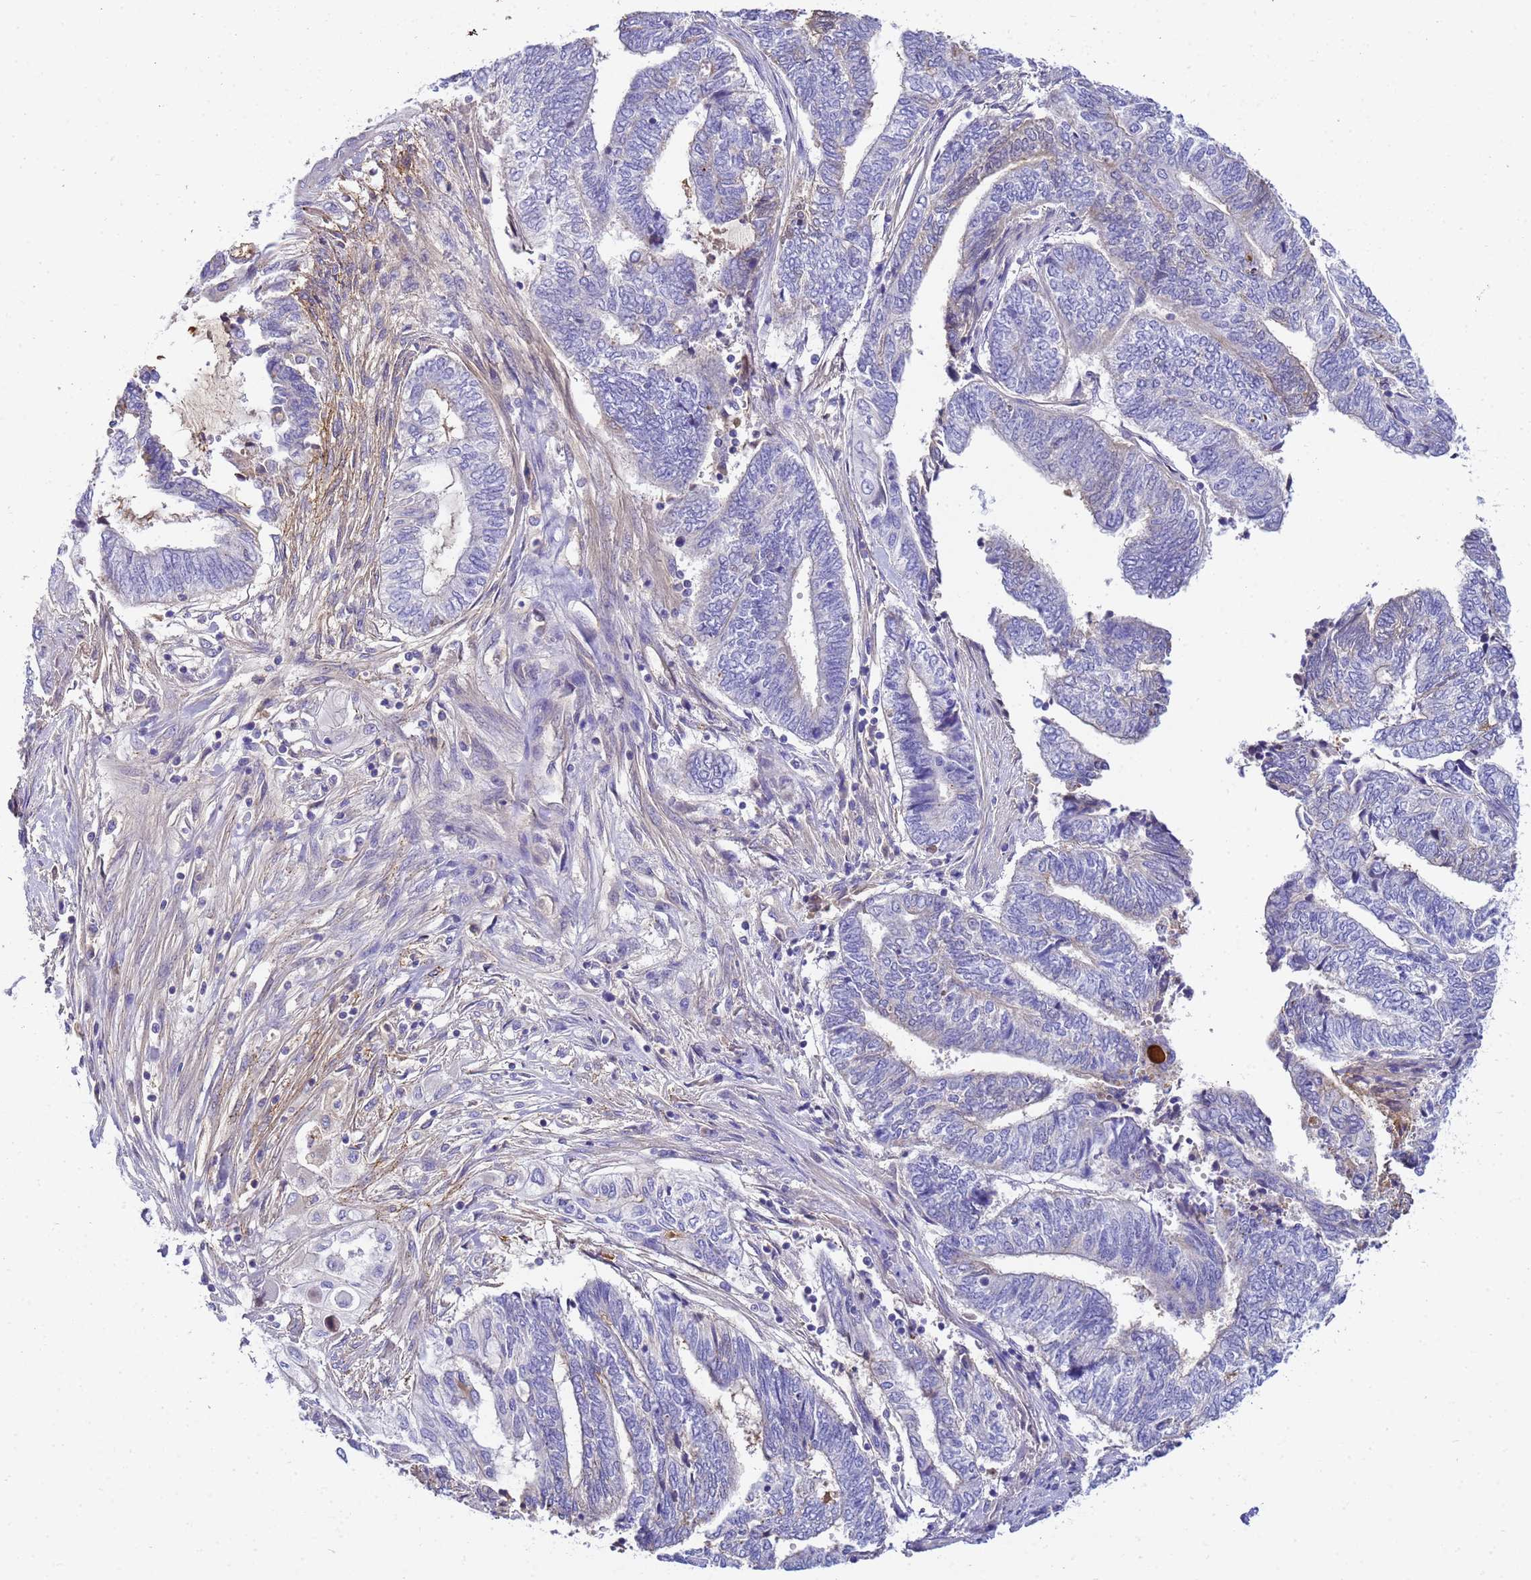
{"staining": {"intensity": "weak", "quantity": "<25%", "location": "cytoplasmic/membranous"}, "tissue": "endometrial cancer", "cell_type": "Tumor cells", "image_type": "cancer", "snomed": [{"axis": "morphology", "description": "Adenocarcinoma, NOS"}, {"axis": "topography", "description": "Uterus"}, {"axis": "topography", "description": "Endometrium"}], "caption": "Tumor cells are negative for brown protein staining in adenocarcinoma (endometrial). (DAB (3,3'-diaminobenzidine) immunohistochemistry, high magnification).", "gene": "TBCD", "patient": {"sex": "female", "age": 70}}